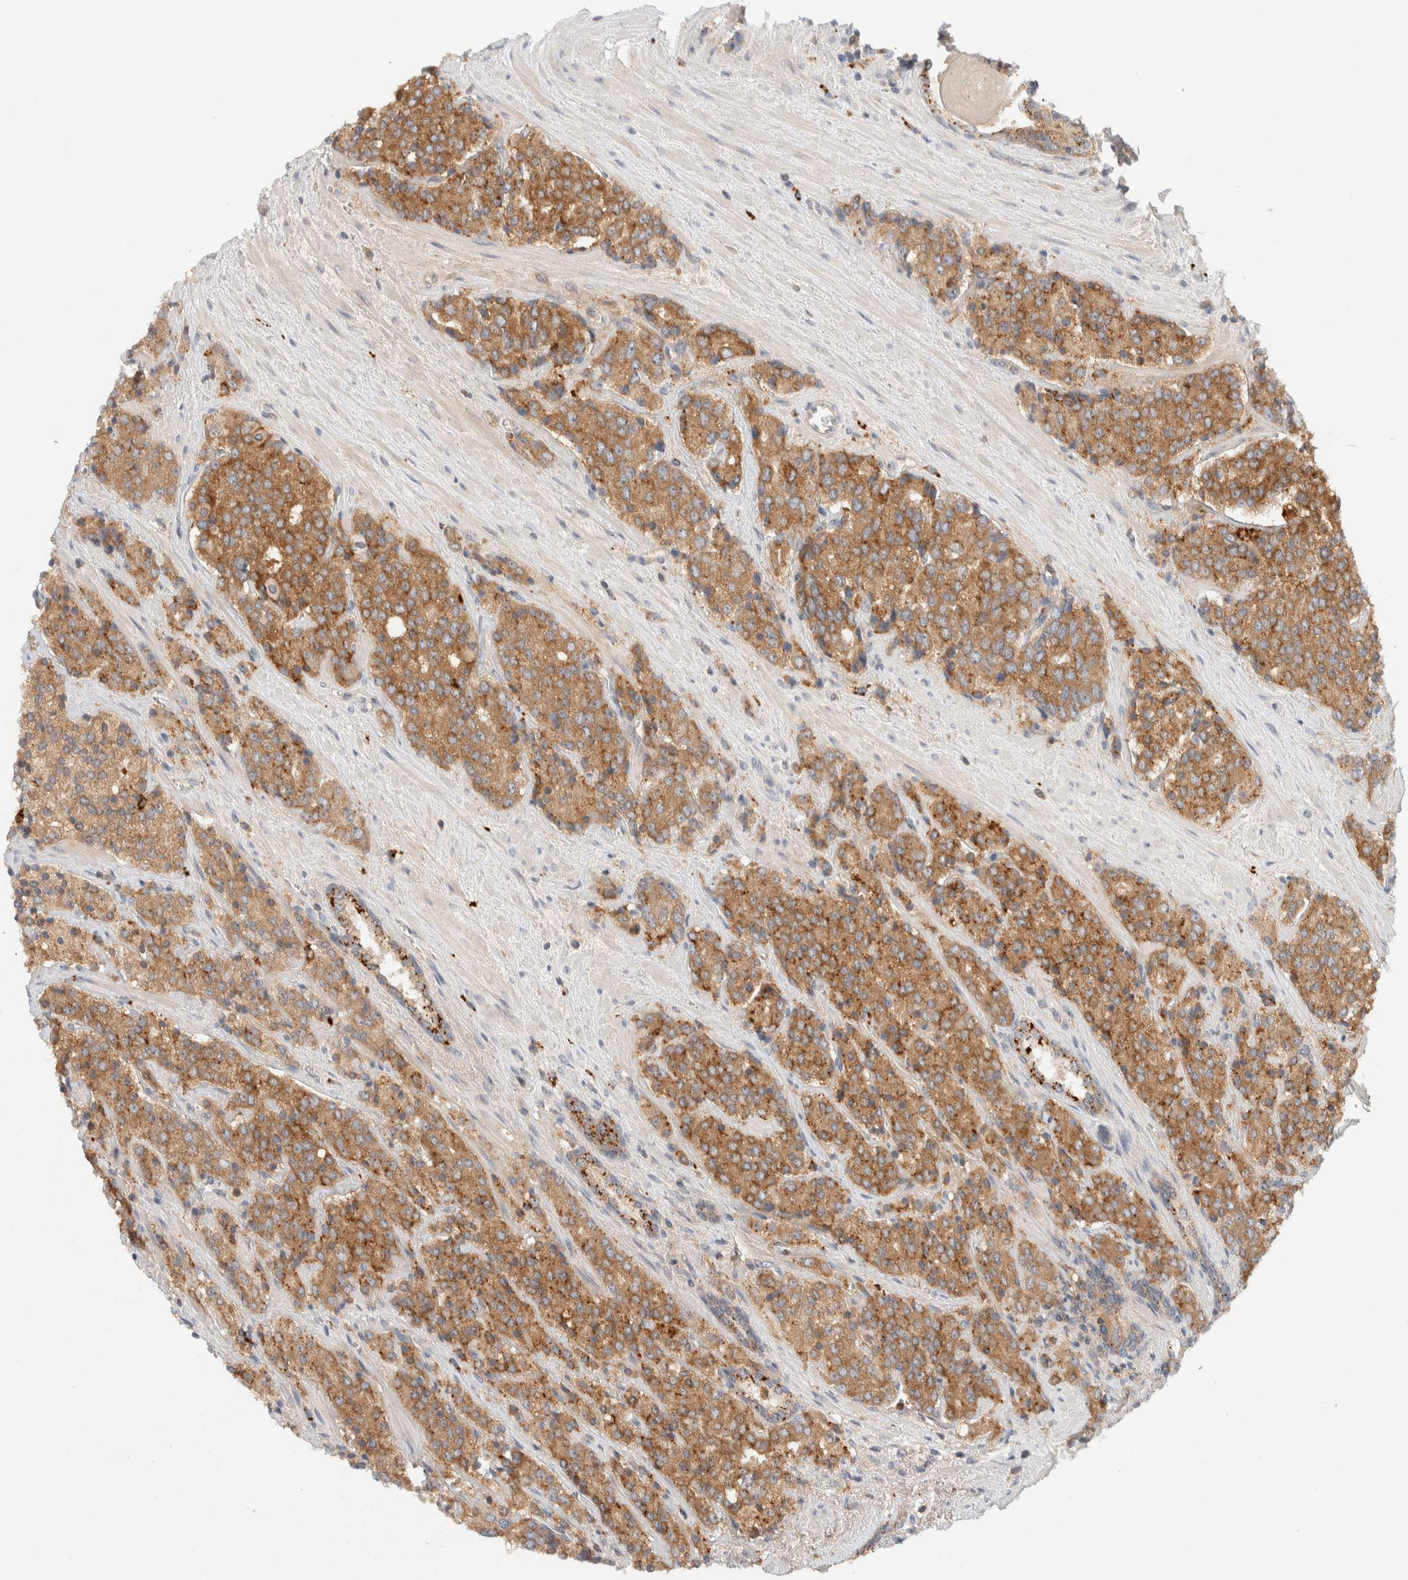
{"staining": {"intensity": "moderate", "quantity": ">75%", "location": "cytoplasmic/membranous"}, "tissue": "prostate cancer", "cell_type": "Tumor cells", "image_type": "cancer", "snomed": [{"axis": "morphology", "description": "Adenocarcinoma, High grade"}, {"axis": "topography", "description": "Prostate"}], "caption": "The image reveals a brown stain indicating the presence of a protein in the cytoplasmic/membranous of tumor cells in adenocarcinoma (high-grade) (prostate).", "gene": "GCLM", "patient": {"sex": "male", "age": 71}}